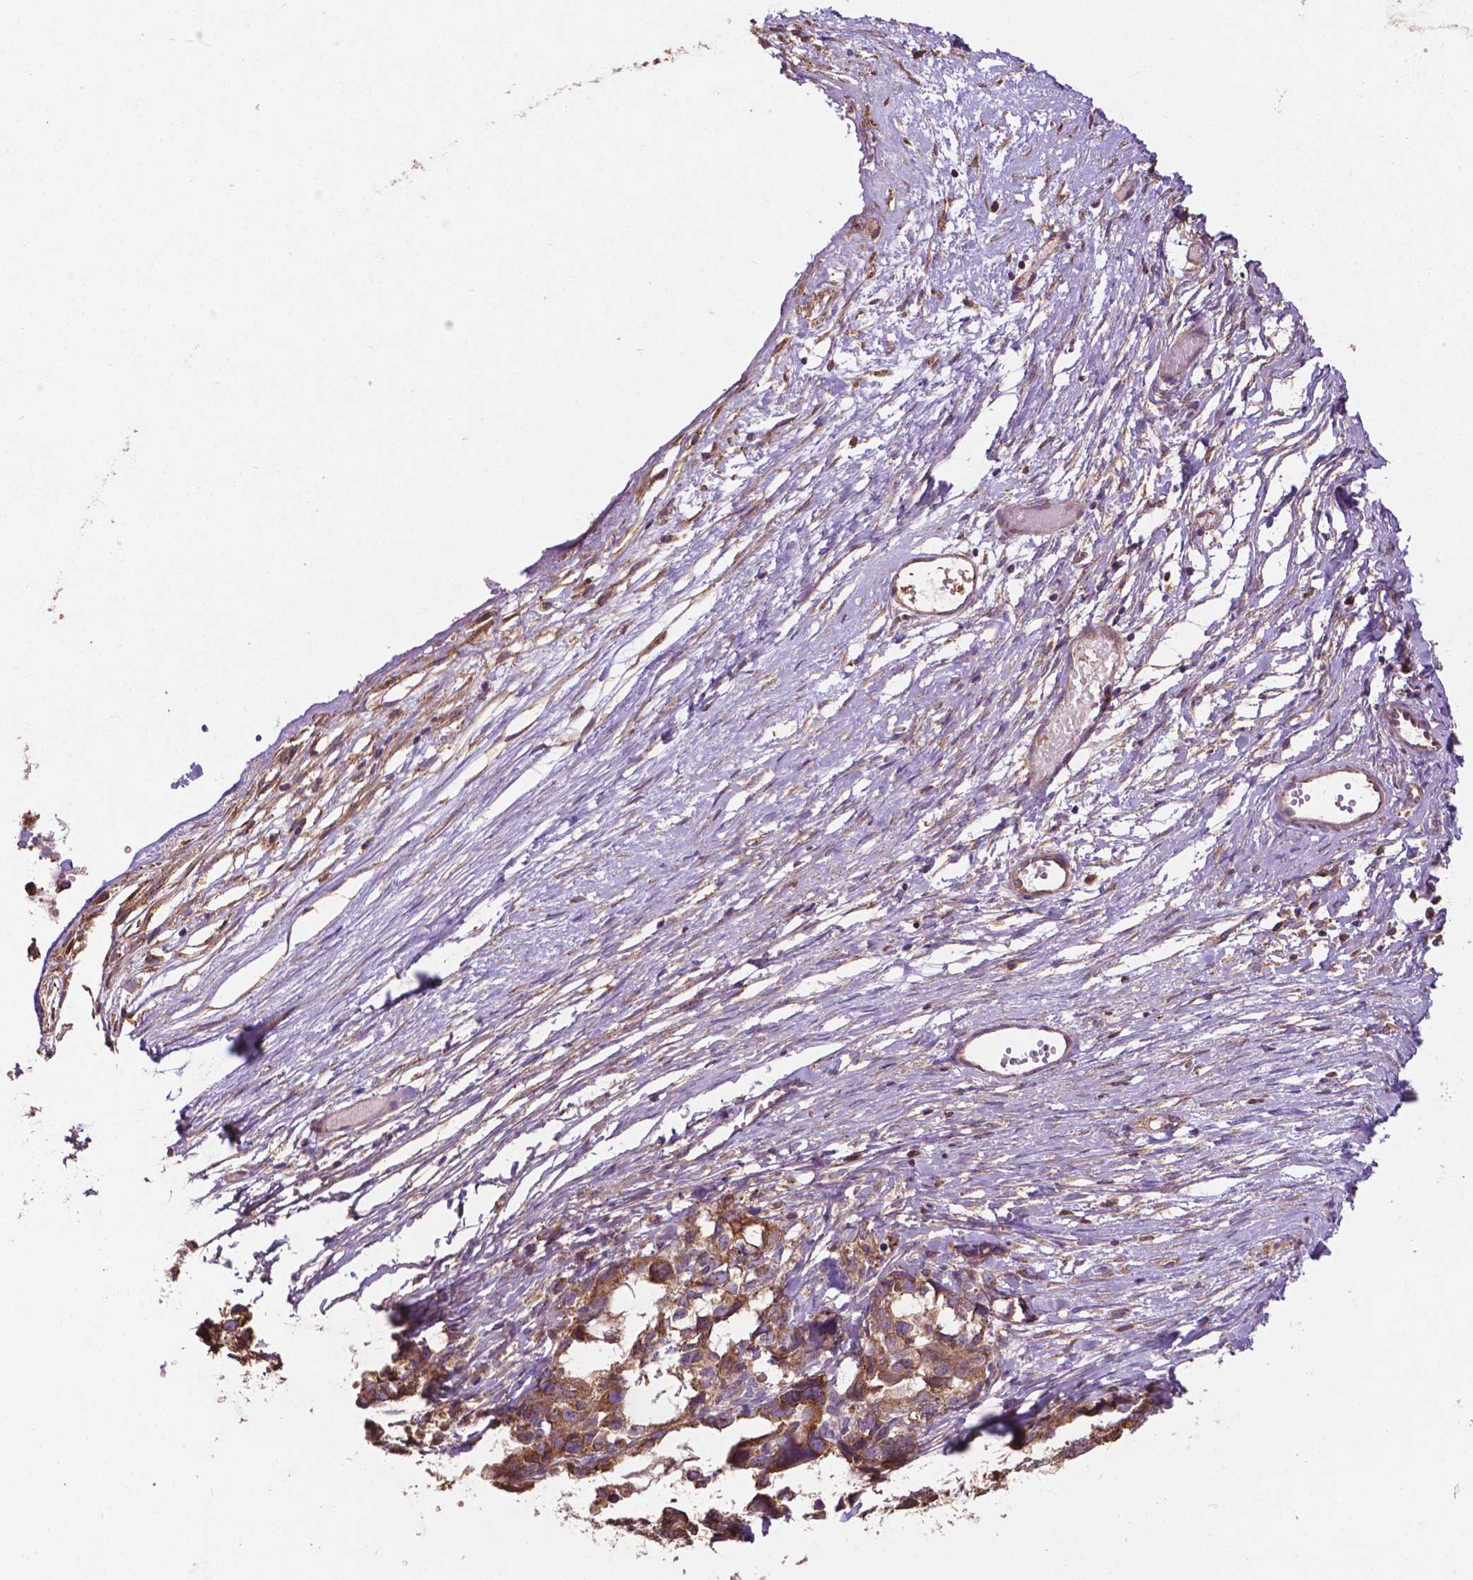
{"staining": {"intensity": "moderate", "quantity": ">75%", "location": "cytoplasmic/membranous"}, "tissue": "ovarian cancer", "cell_type": "Tumor cells", "image_type": "cancer", "snomed": [{"axis": "morphology", "description": "Cystadenocarcinoma, serous, NOS"}, {"axis": "topography", "description": "Ovary"}], "caption": "DAB immunohistochemical staining of ovarian serous cystadenocarcinoma demonstrates moderate cytoplasmic/membranous protein positivity in approximately >75% of tumor cells.", "gene": "CCDC71L", "patient": {"sex": "female", "age": 69}}